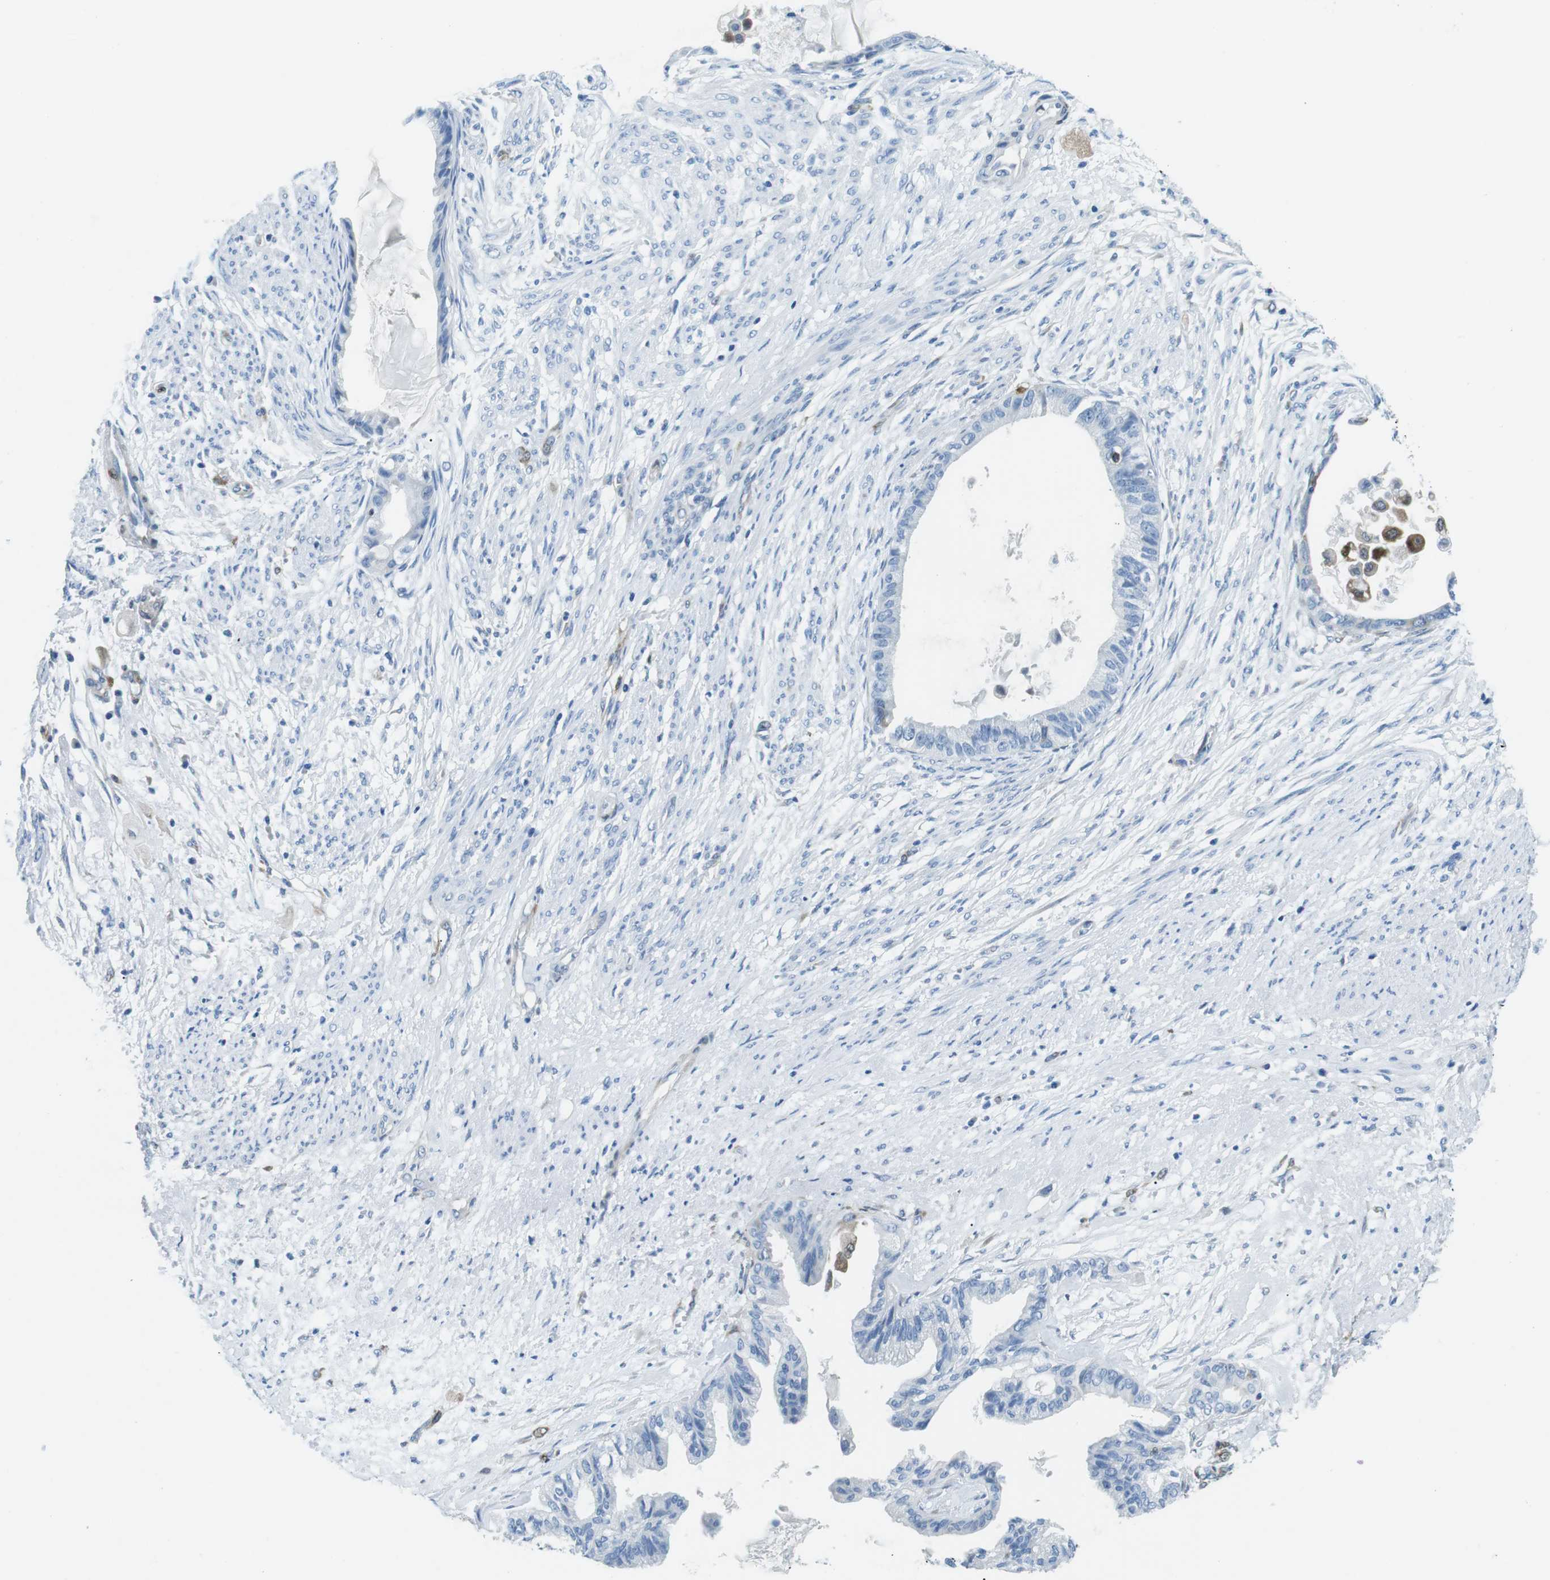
{"staining": {"intensity": "negative", "quantity": "none", "location": "none"}, "tissue": "cervical cancer", "cell_type": "Tumor cells", "image_type": "cancer", "snomed": [{"axis": "morphology", "description": "Normal tissue, NOS"}, {"axis": "morphology", "description": "Adenocarcinoma, NOS"}, {"axis": "topography", "description": "Cervix"}, {"axis": "topography", "description": "Endometrium"}], "caption": "This photomicrograph is of cervical adenocarcinoma stained with immunohistochemistry to label a protein in brown with the nuclei are counter-stained blue. There is no expression in tumor cells. Brightfield microscopy of immunohistochemistry (IHC) stained with DAB (brown) and hematoxylin (blue), captured at high magnification.", "gene": "PHLDA1", "patient": {"sex": "female", "age": 86}}